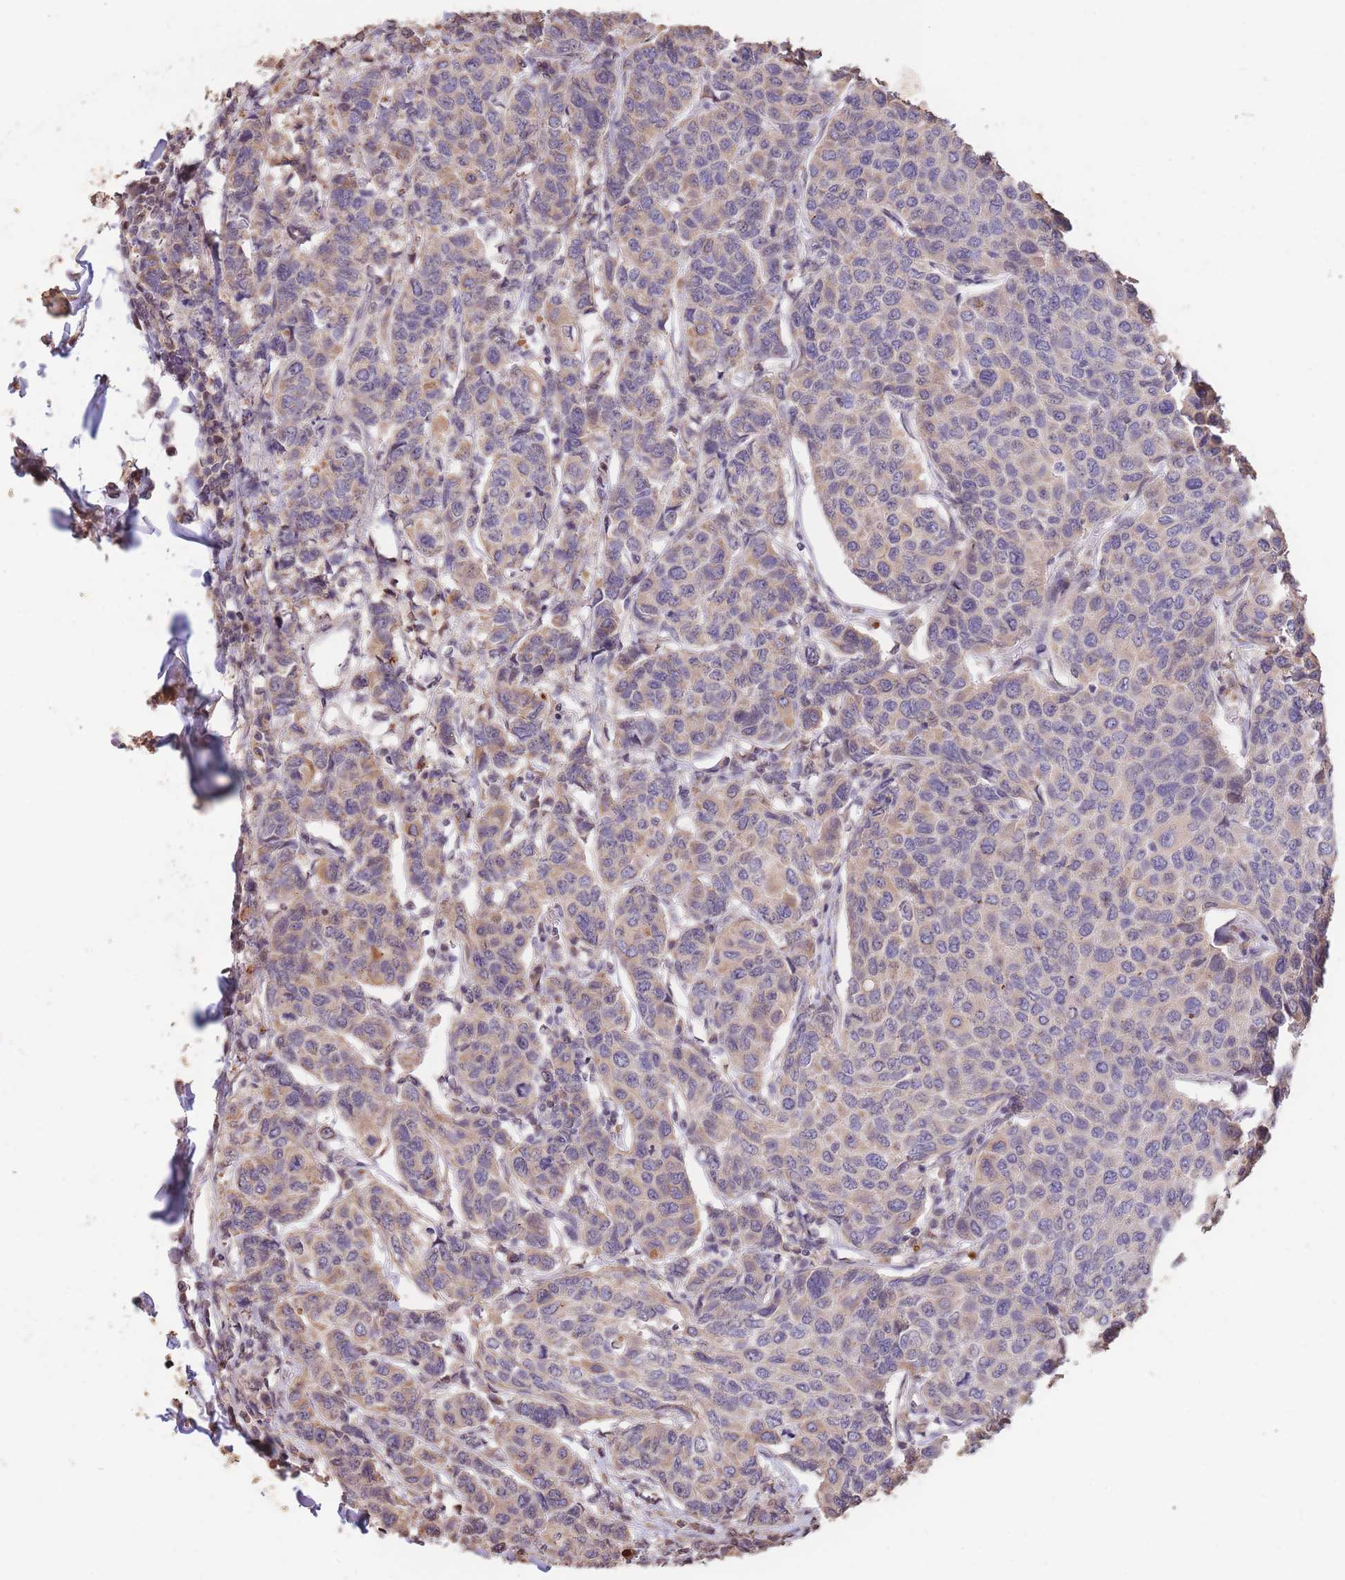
{"staining": {"intensity": "weak", "quantity": "25%-75%", "location": "cytoplasmic/membranous"}, "tissue": "breast cancer", "cell_type": "Tumor cells", "image_type": "cancer", "snomed": [{"axis": "morphology", "description": "Duct carcinoma"}, {"axis": "topography", "description": "Breast"}], "caption": "Protein staining of breast intraductal carcinoma tissue shows weak cytoplasmic/membranous staining in approximately 25%-75% of tumor cells.", "gene": "RGS14", "patient": {"sex": "female", "age": 55}}